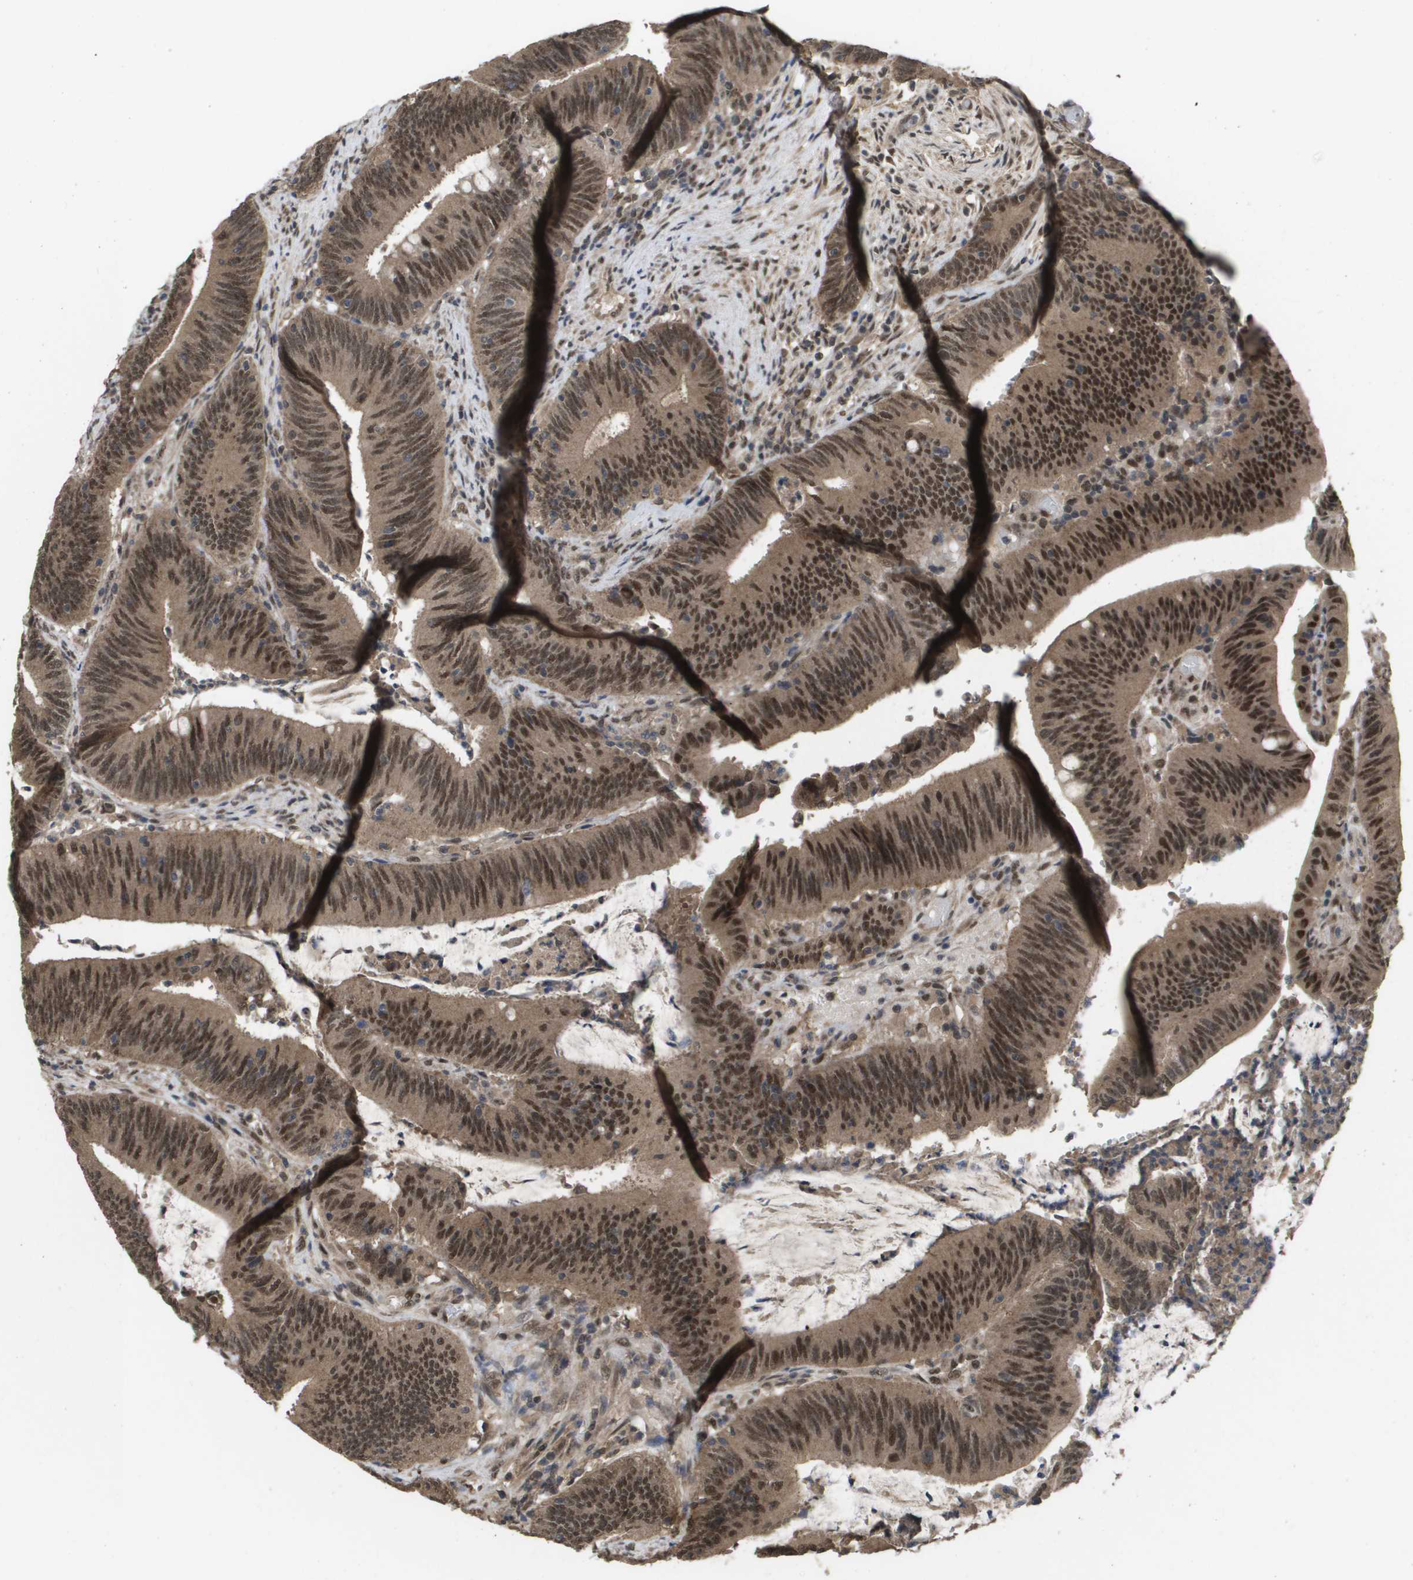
{"staining": {"intensity": "strong", "quantity": ">75%", "location": "cytoplasmic/membranous,nuclear"}, "tissue": "colorectal cancer", "cell_type": "Tumor cells", "image_type": "cancer", "snomed": [{"axis": "morphology", "description": "Normal tissue, NOS"}, {"axis": "morphology", "description": "Adenocarcinoma, NOS"}, {"axis": "topography", "description": "Rectum"}], "caption": "Strong cytoplasmic/membranous and nuclear positivity for a protein is identified in about >75% of tumor cells of adenocarcinoma (colorectal) using immunohistochemistry.", "gene": "AMBRA1", "patient": {"sex": "female", "age": 66}}